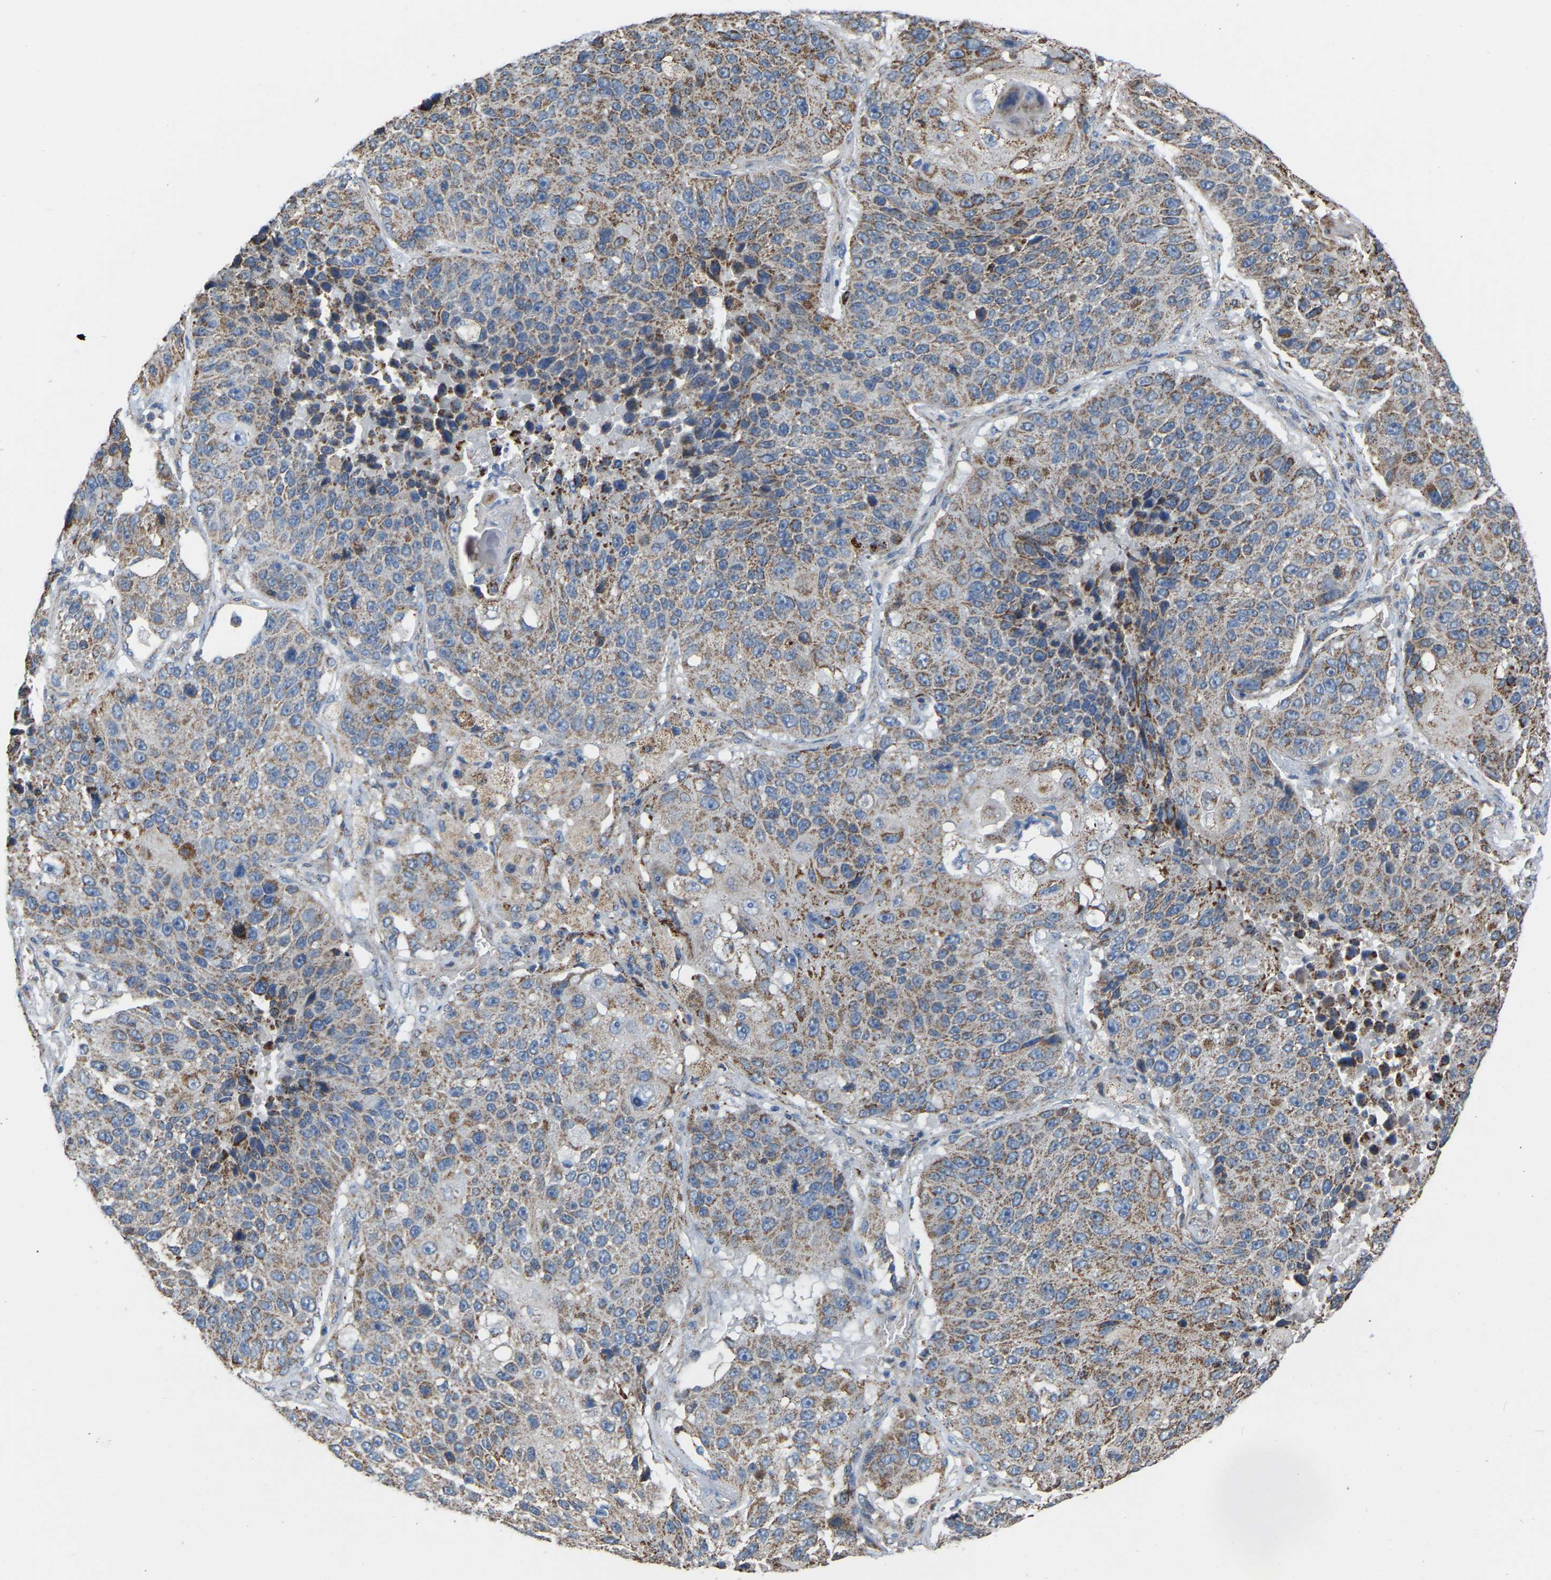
{"staining": {"intensity": "moderate", "quantity": ">75%", "location": "cytoplasmic/membranous"}, "tissue": "lung cancer", "cell_type": "Tumor cells", "image_type": "cancer", "snomed": [{"axis": "morphology", "description": "Squamous cell carcinoma, NOS"}, {"axis": "topography", "description": "Lung"}], "caption": "Tumor cells reveal moderate cytoplasmic/membranous positivity in about >75% of cells in lung cancer (squamous cell carcinoma).", "gene": "BCL10", "patient": {"sex": "male", "age": 61}}